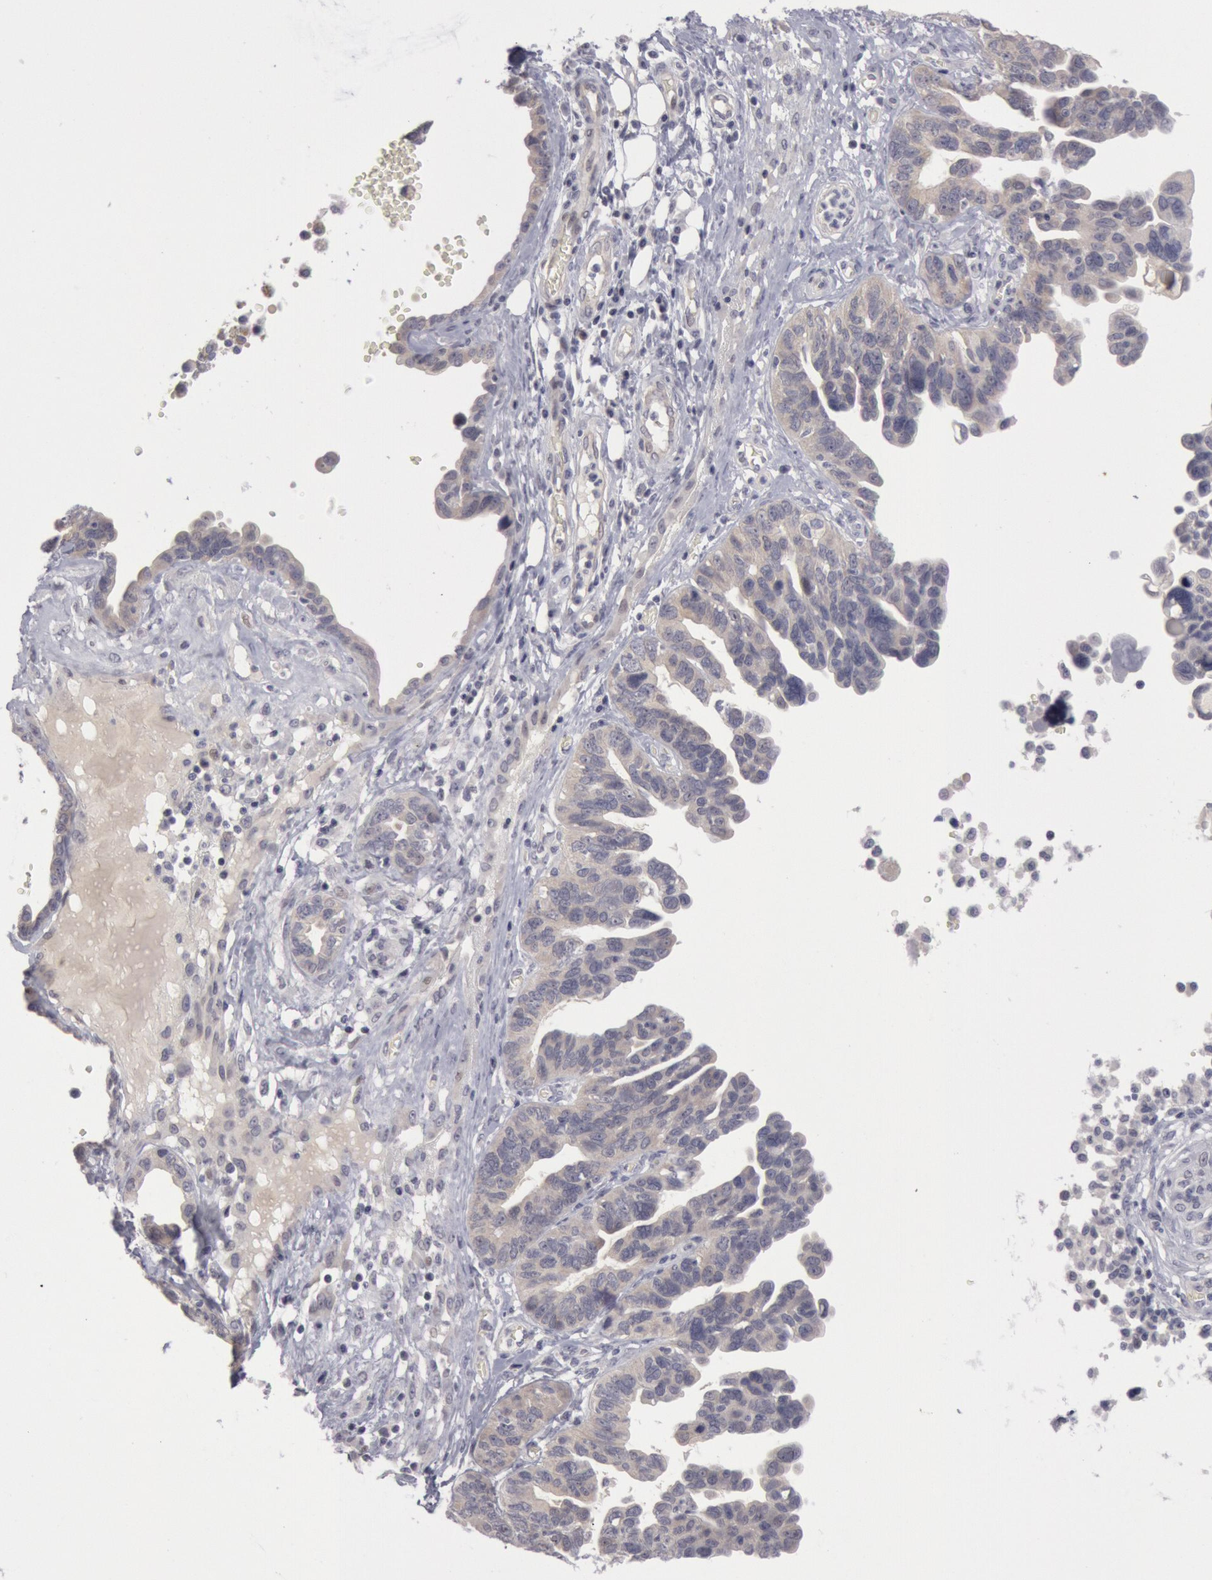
{"staining": {"intensity": "weak", "quantity": "25%-75%", "location": "cytoplasmic/membranous"}, "tissue": "ovarian cancer", "cell_type": "Tumor cells", "image_type": "cancer", "snomed": [{"axis": "morphology", "description": "Cystadenocarcinoma, serous, NOS"}, {"axis": "topography", "description": "Ovary"}], "caption": "Immunohistochemical staining of ovarian cancer shows weak cytoplasmic/membranous protein staining in approximately 25%-75% of tumor cells.", "gene": "JOSD1", "patient": {"sex": "female", "age": 64}}